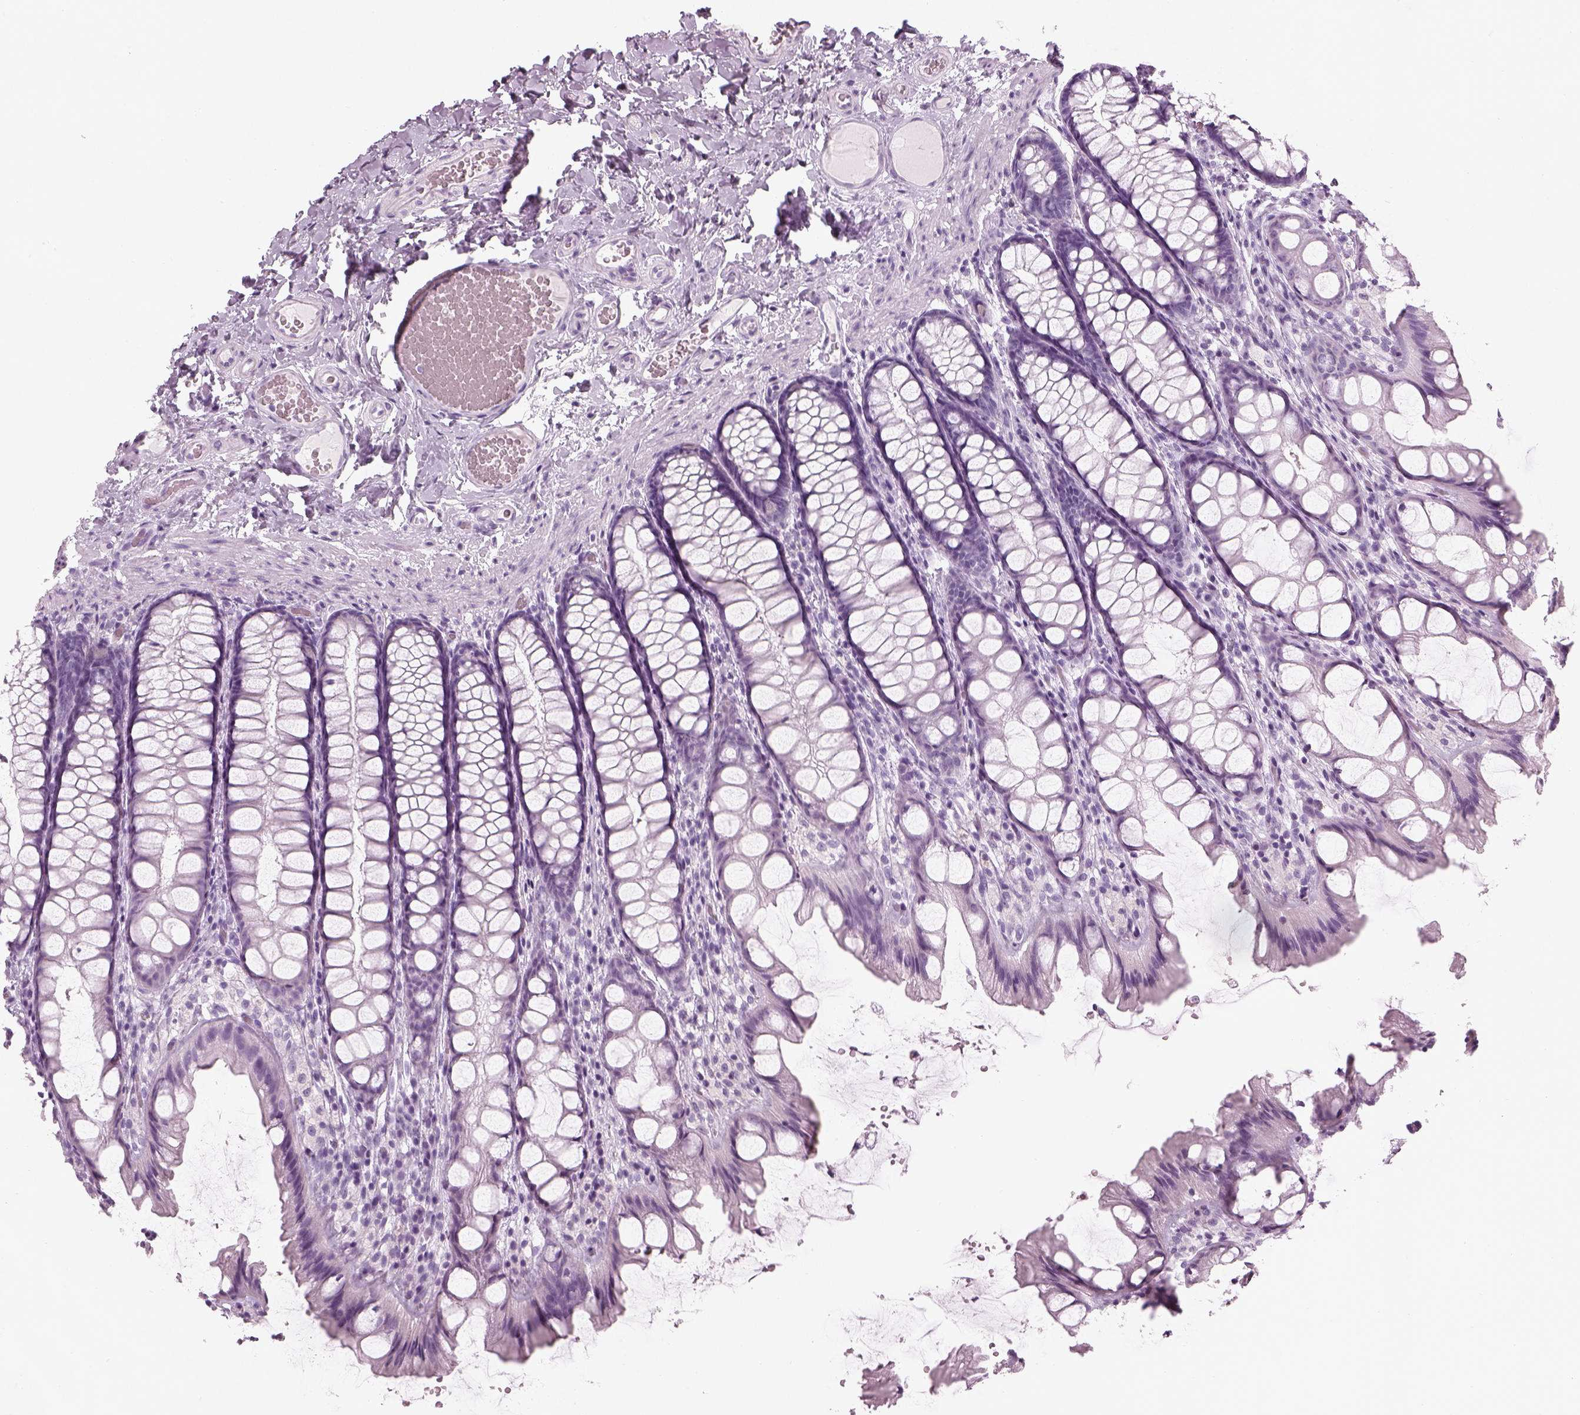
{"staining": {"intensity": "negative", "quantity": "none", "location": "none"}, "tissue": "colon", "cell_type": "Endothelial cells", "image_type": "normal", "snomed": [{"axis": "morphology", "description": "Normal tissue, NOS"}, {"axis": "topography", "description": "Colon"}], "caption": "This is an immunohistochemistry (IHC) image of benign human colon. There is no expression in endothelial cells.", "gene": "SAG", "patient": {"sex": "male", "age": 47}}